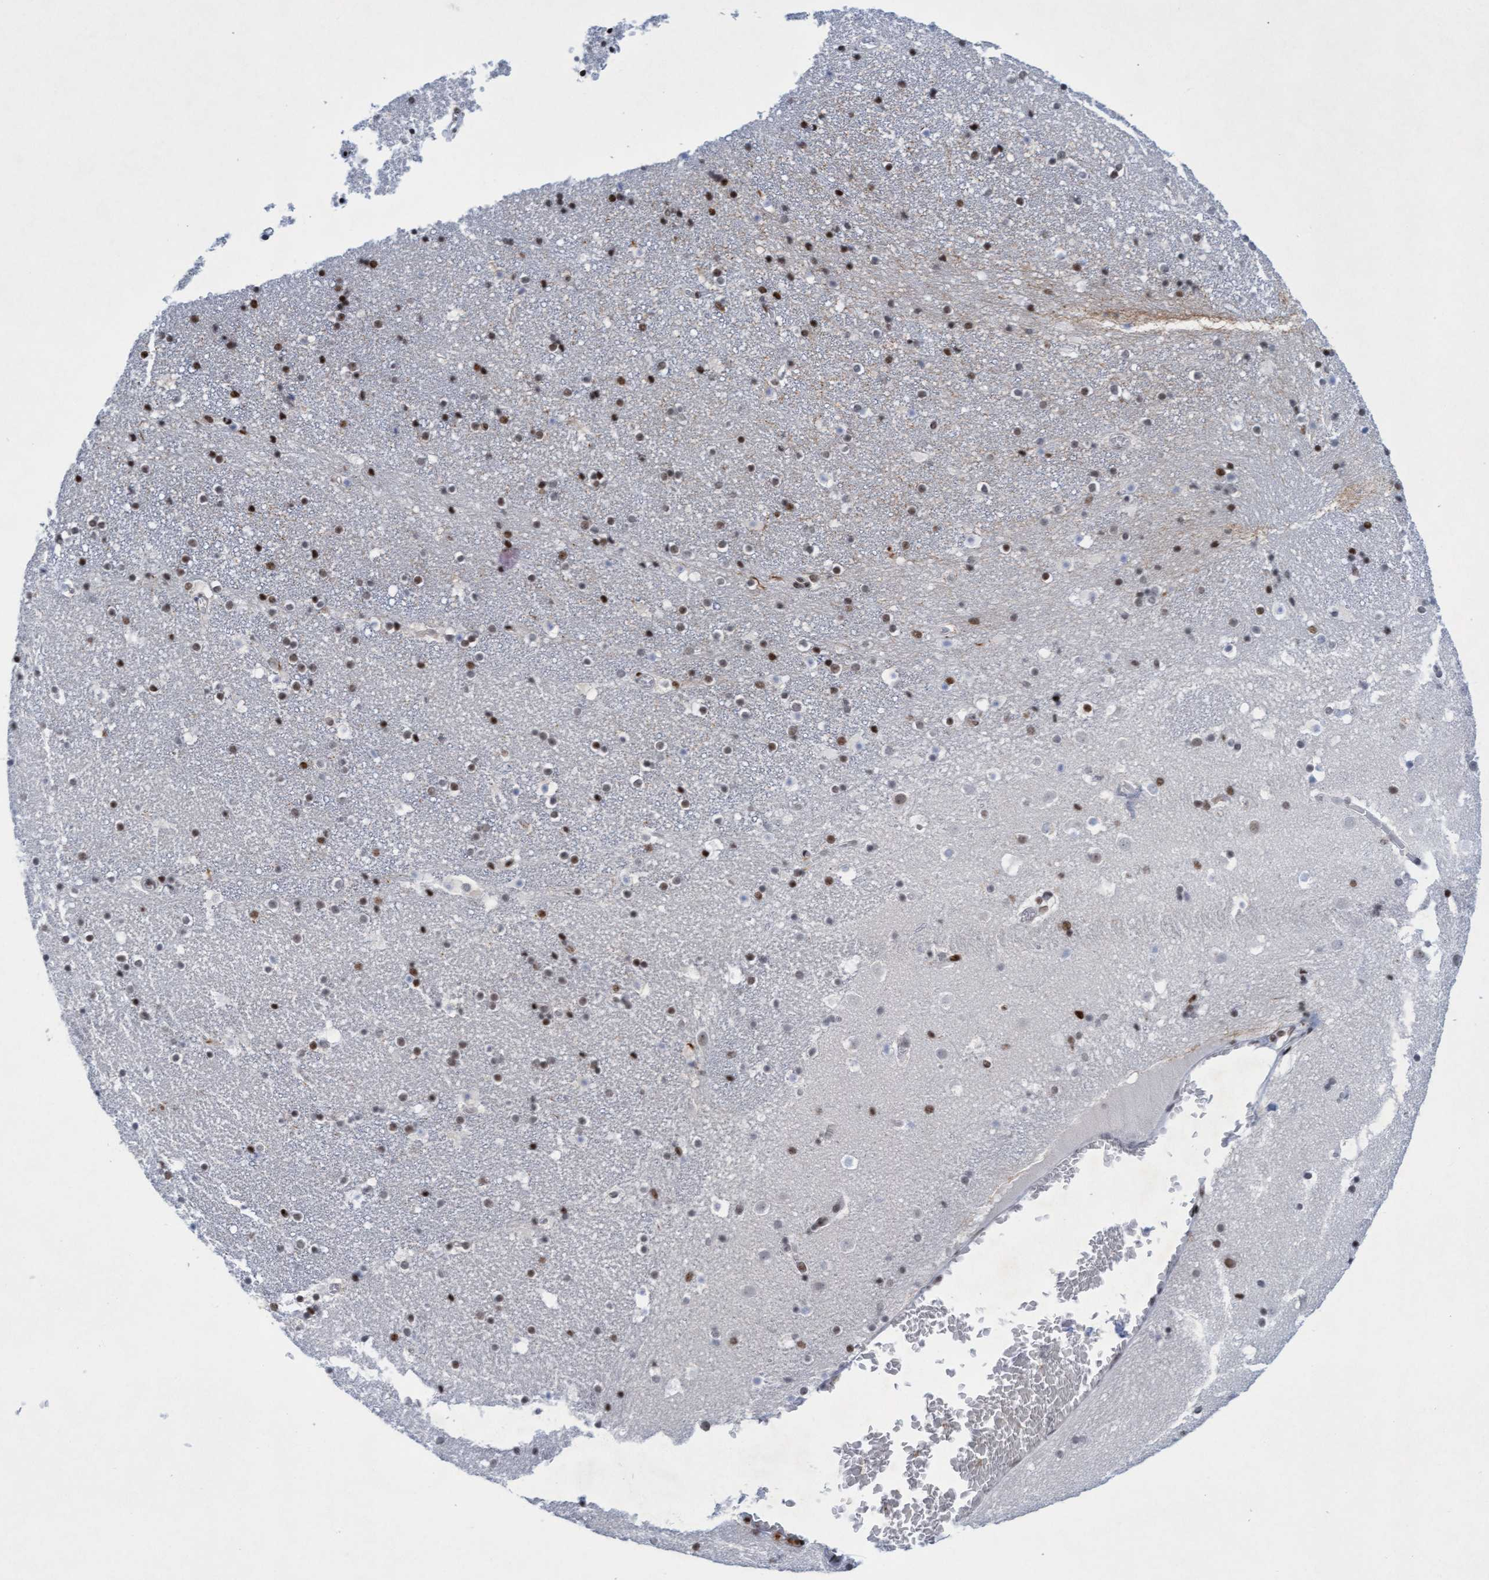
{"staining": {"intensity": "moderate", "quantity": "25%-75%", "location": "nuclear"}, "tissue": "caudate", "cell_type": "Glial cells", "image_type": "normal", "snomed": [{"axis": "morphology", "description": "Normal tissue, NOS"}, {"axis": "topography", "description": "Lateral ventricle wall"}], "caption": "Immunohistochemistry (IHC) of normal human caudate displays medium levels of moderate nuclear positivity in about 25%-75% of glial cells. The staining was performed using DAB to visualize the protein expression in brown, while the nuclei were stained in blue with hematoxylin (Magnification: 20x).", "gene": "GLRX2", "patient": {"sex": "male", "age": 45}}